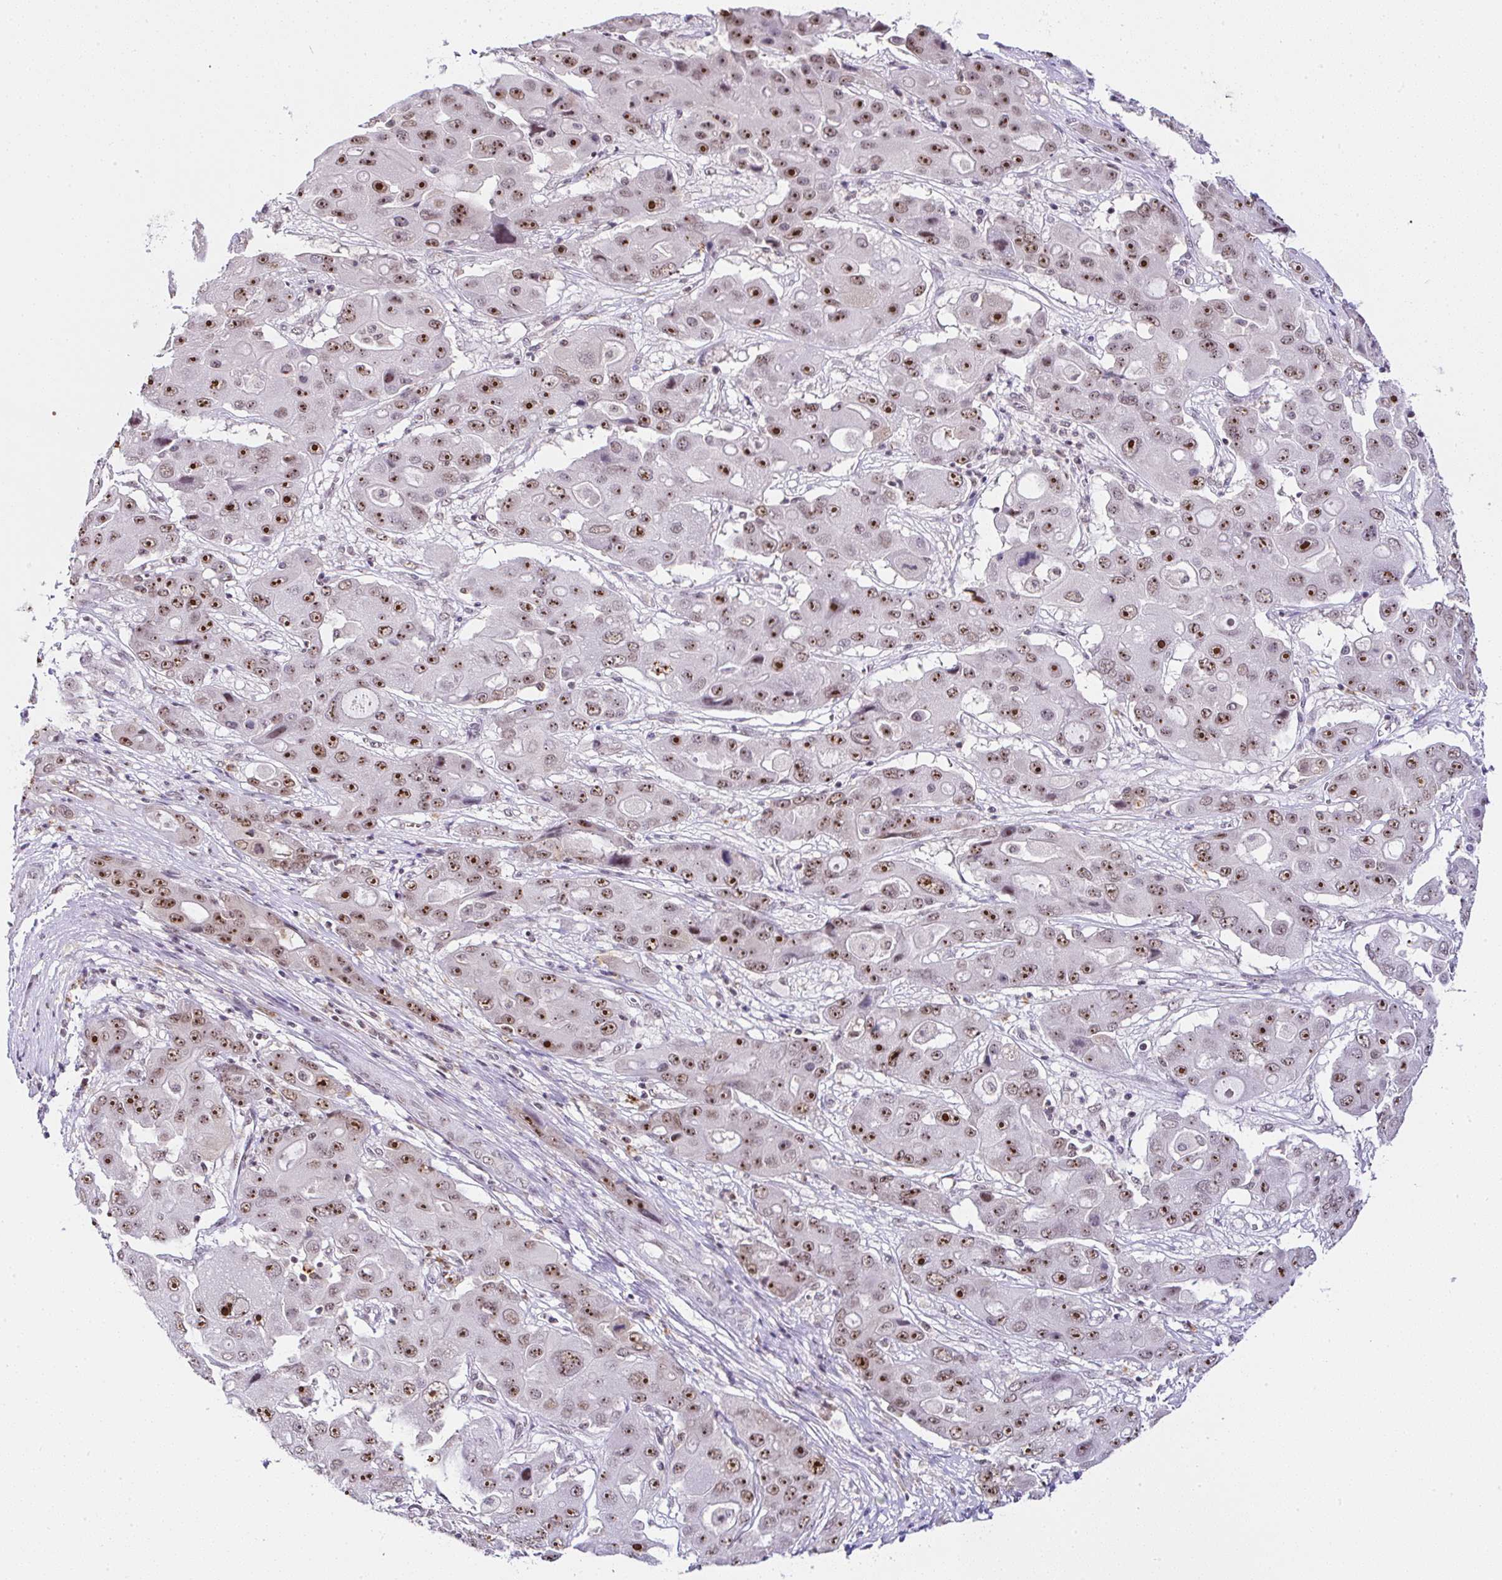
{"staining": {"intensity": "moderate", "quantity": ">75%", "location": "nuclear"}, "tissue": "liver cancer", "cell_type": "Tumor cells", "image_type": "cancer", "snomed": [{"axis": "morphology", "description": "Cholangiocarcinoma"}, {"axis": "topography", "description": "Liver"}], "caption": "The micrograph displays immunohistochemical staining of liver cholangiocarcinoma. There is moderate nuclear staining is identified in approximately >75% of tumor cells. The protein of interest is stained brown, and the nuclei are stained in blue (DAB (3,3'-diaminobenzidine) IHC with brightfield microscopy, high magnification).", "gene": "PTPN2", "patient": {"sex": "male", "age": 67}}